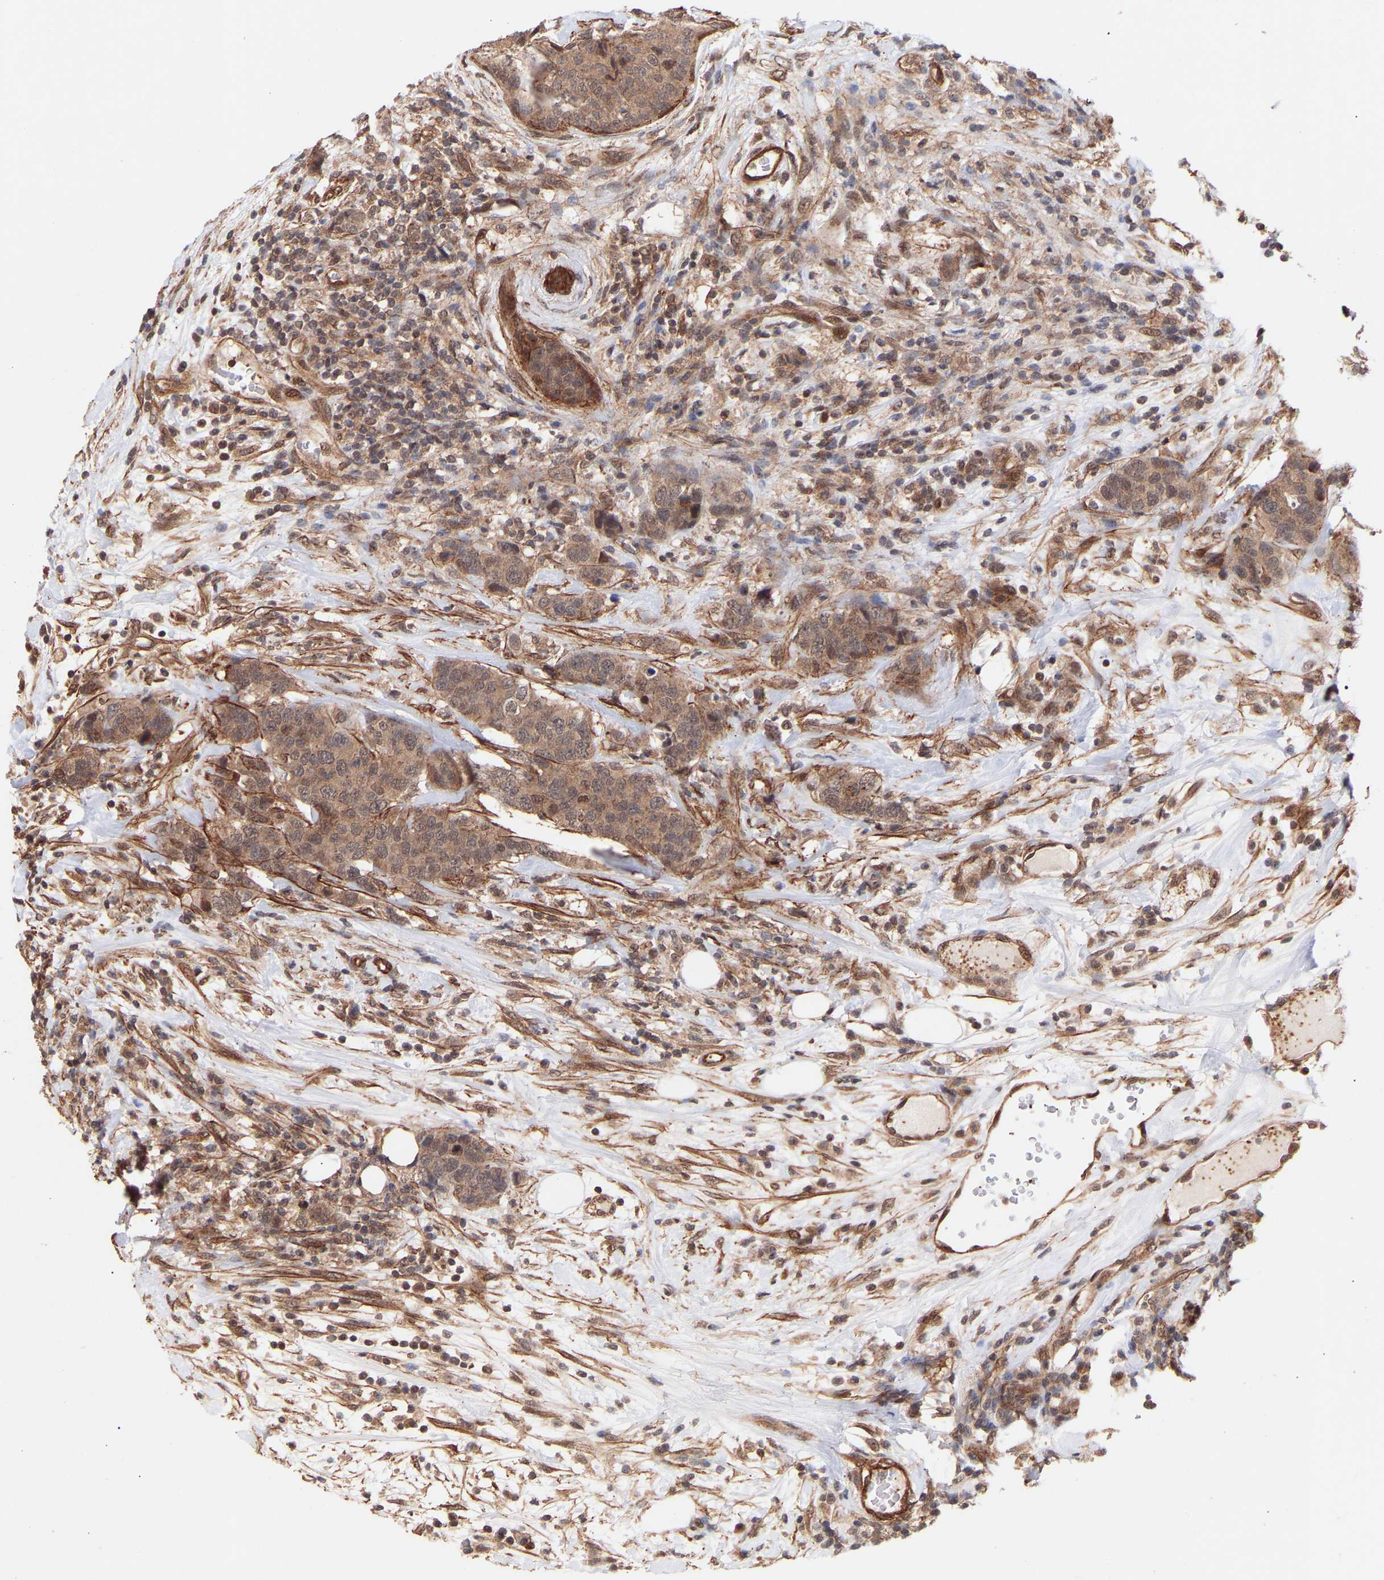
{"staining": {"intensity": "moderate", "quantity": ">75%", "location": "cytoplasmic/membranous"}, "tissue": "breast cancer", "cell_type": "Tumor cells", "image_type": "cancer", "snomed": [{"axis": "morphology", "description": "Lobular carcinoma"}, {"axis": "topography", "description": "Breast"}], "caption": "This photomicrograph displays immunohistochemistry (IHC) staining of human breast lobular carcinoma, with medium moderate cytoplasmic/membranous staining in about >75% of tumor cells.", "gene": "PDLIM5", "patient": {"sex": "female", "age": 59}}